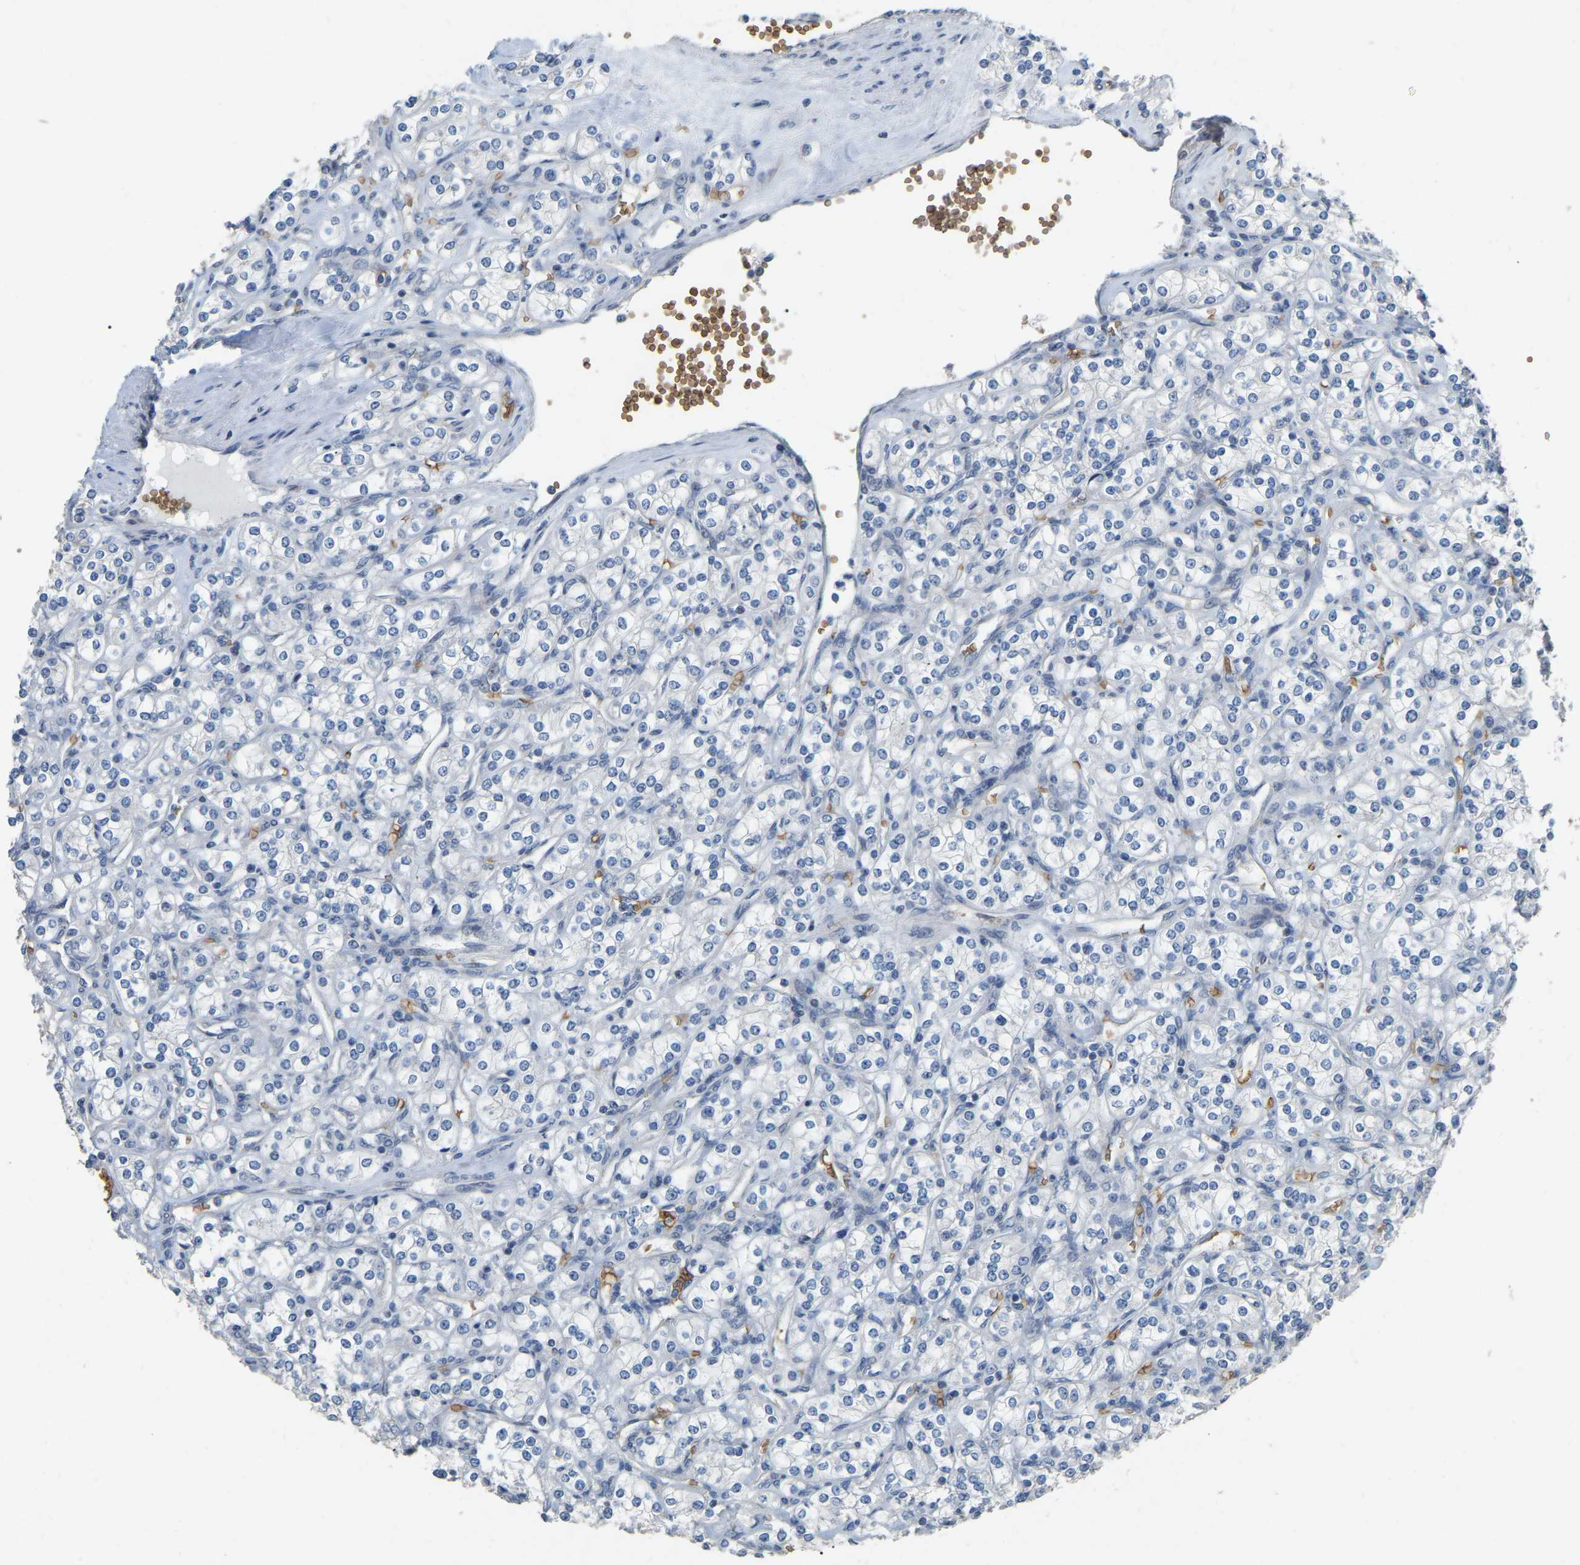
{"staining": {"intensity": "negative", "quantity": "none", "location": "none"}, "tissue": "renal cancer", "cell_type": "Tumor cells", "image_type": "cancer", "snomed": [{"axis": "morphology", "description": "Adenocarcinoma, NOS"}, {"axis": "topography", "description": "Kidney"}], "caption": "Tumor cells show no significant staining in renal adenocarcinoma.", "gene": "CFAP298", "patient": {"sex": "male", "age": 77}}